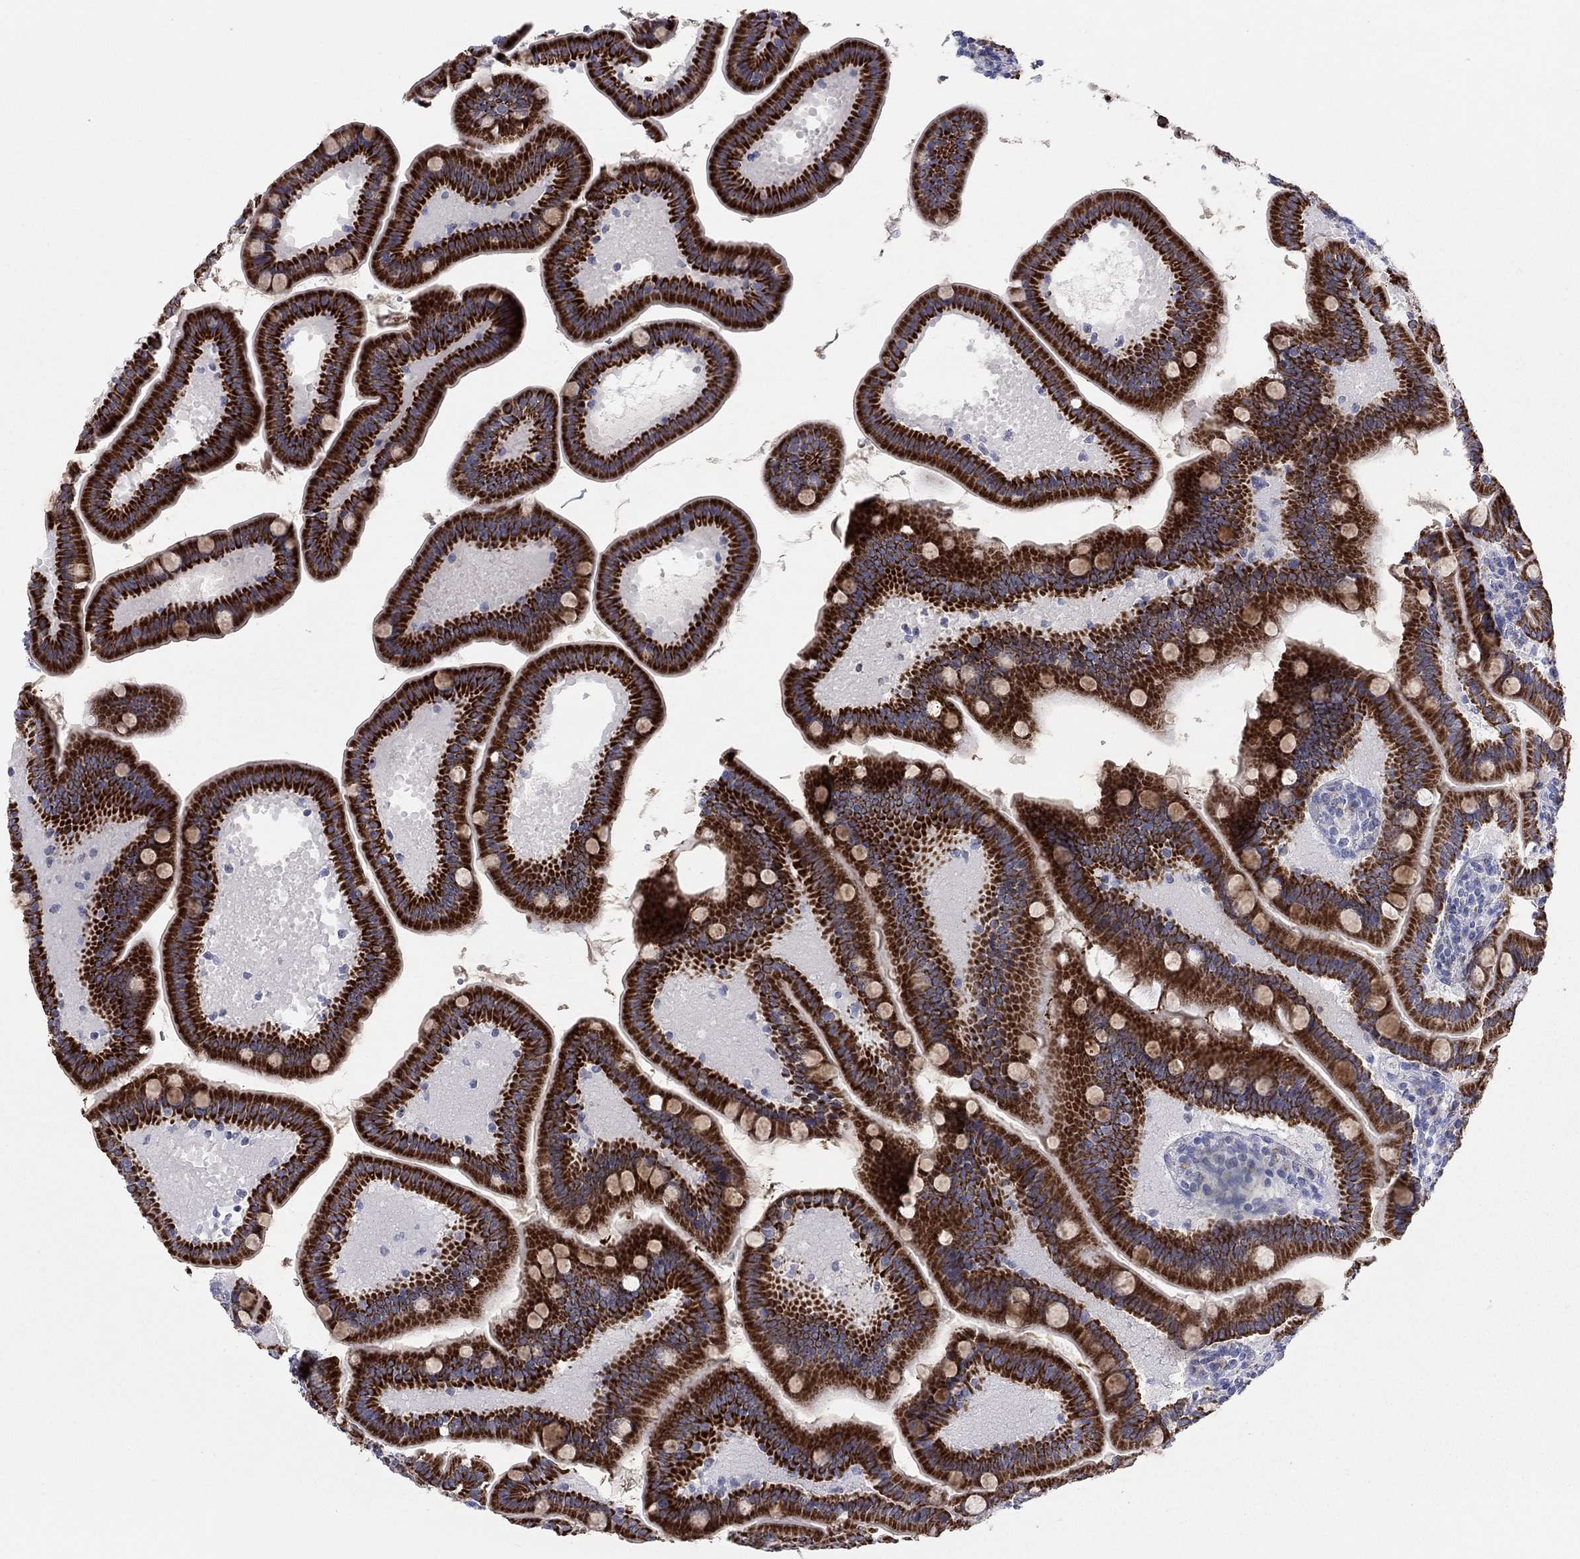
{"staining": {"intensity": "strong", "quantity": ">75%", "location": "cytoplasmic/membranous"}, "tissue": "small intestine", "cell_type": "Glandular cells", "image_type": "normal", "snomed": [{"axis": "morphology", "description": "Normal tissue, NOS"}, {"axis": "topography", "description": "Small intestine"}], "caption": "A brown stain highlights strong cytoplasmic/membranous expression of a protein in glandular cells of normal small intestine.", "gene": "MGST3", "patient": {"sex": "male", "age": 66}}